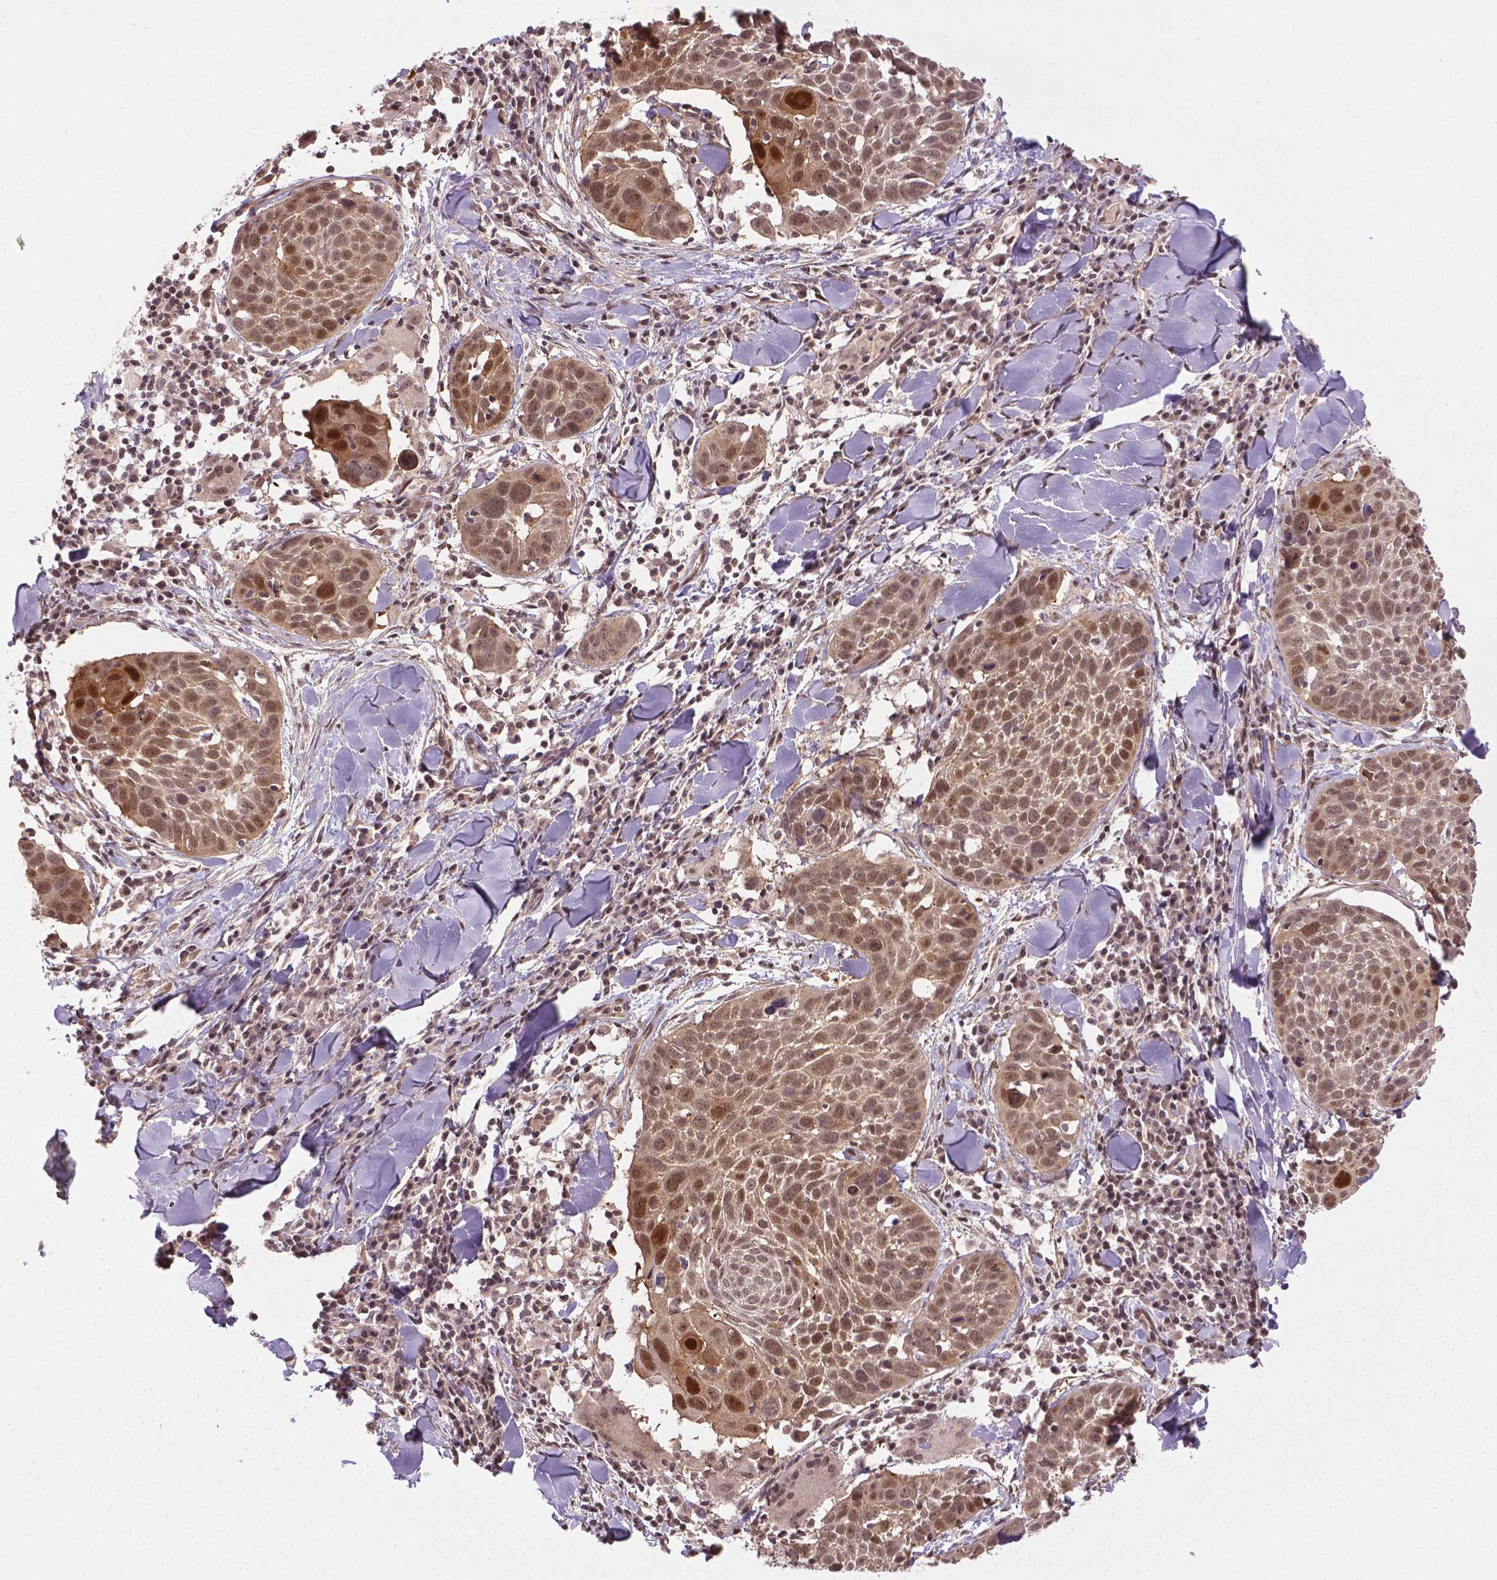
{"staining": {"intensity": "moderate", "quantity": ">75%", "location": "nuclear"}, "tissue": "lung cancer", "cell_type": "Tumor cells", "image_type": "cancer", "snomed": [{"axis": "morphology", "description": "Squamous cell carcinoma, NOS"}, {"axis": "topography", "description": "Lung"}], "caption": "Immunohistochemistry (DAB) staining of human lung cancer reveals moderate nuclear protein expression in about >75% of tumor cells. Immunohistochemistry (ihc) stains the protein in brown and the nuclei are stained blue.", "gene": "ANKRD54", "patient": {"sex": "male", "age": 57}}